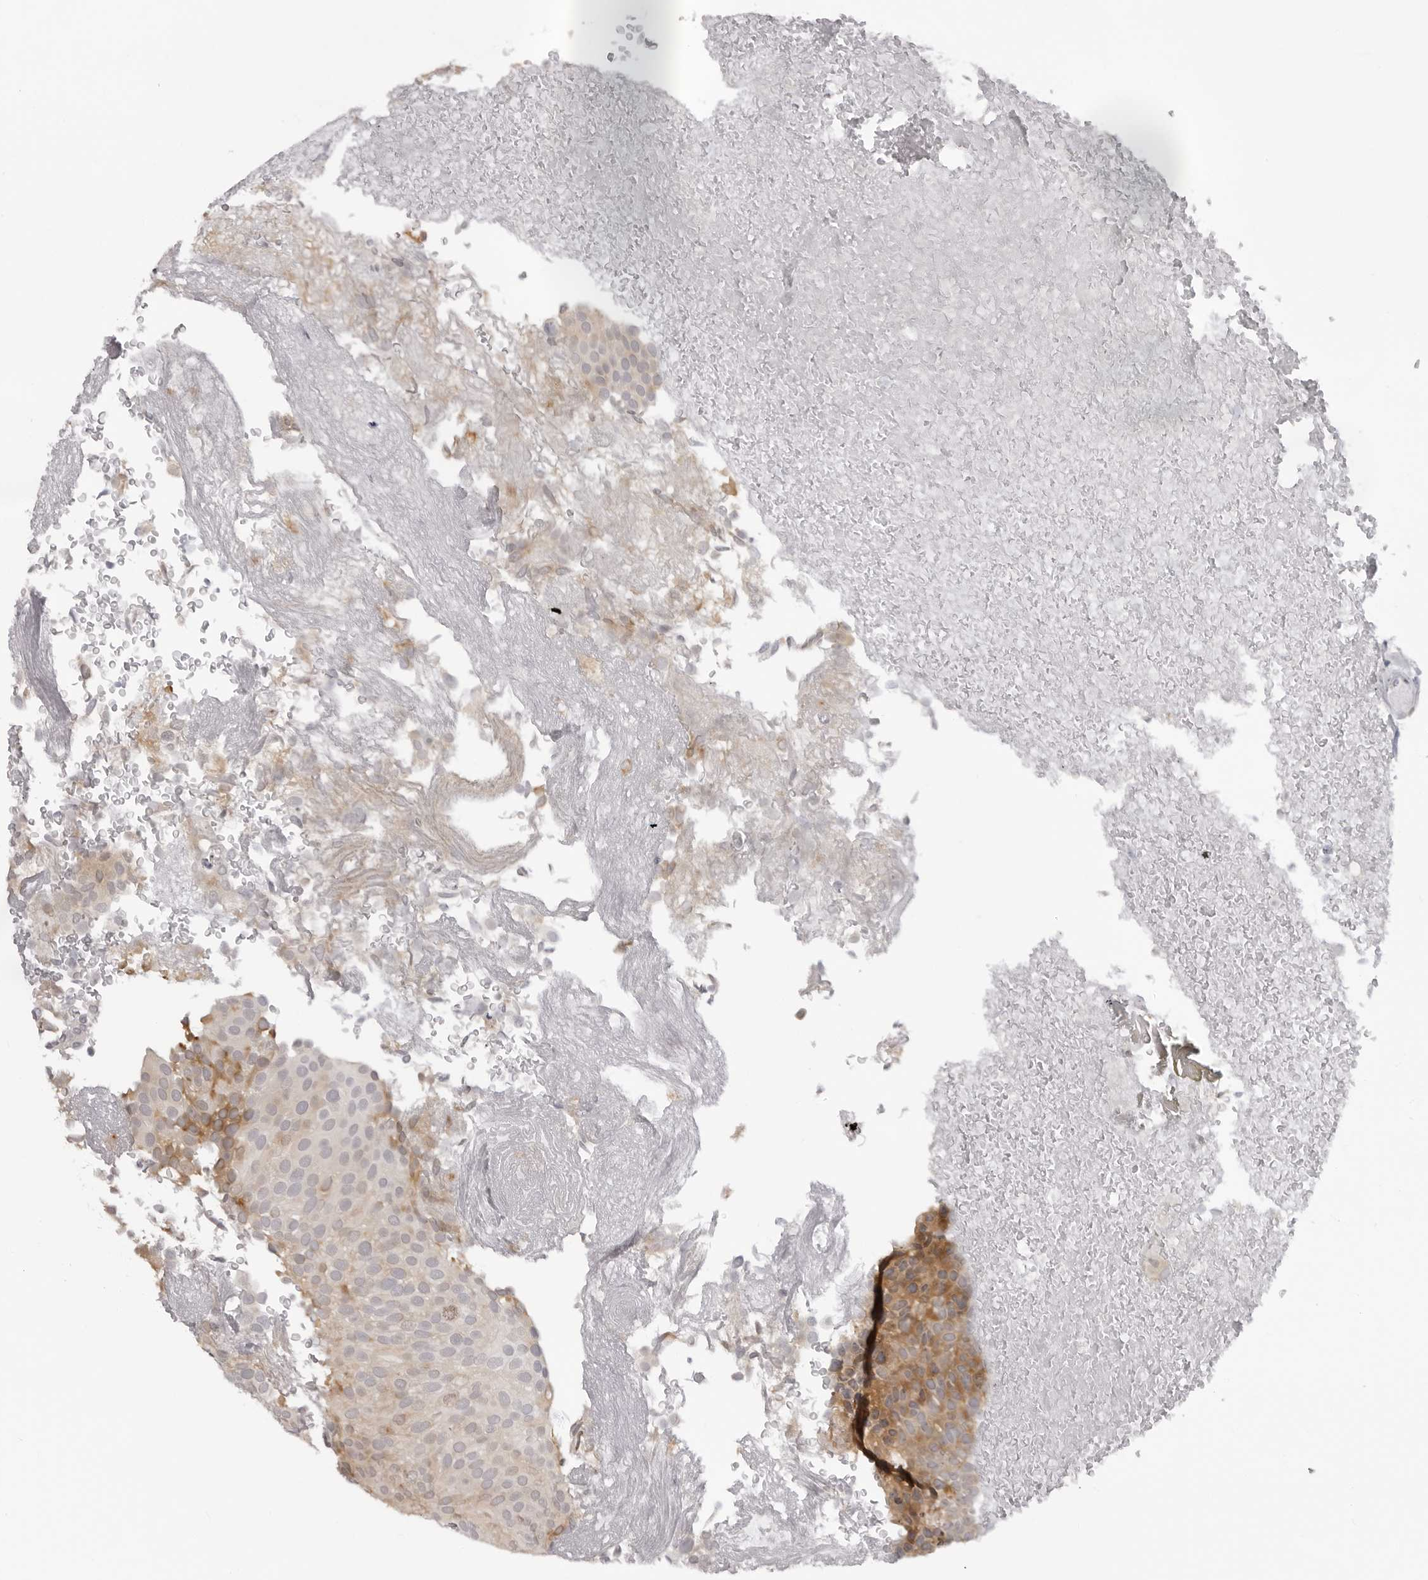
{"staining": {"intensity": "moderate", "quantity": ">75%", "location": "cytoplasmic/membranous"}, "tissue": "urothelial cancer", "cell_type": "Tumor cells", "image_type": "cancer", "snomed": [{"axis": "morphology", "description": "Urothelial carcinoma, Low grade"}, {"axis": "topography", "description": "Urinary bladder"}], "caption": "High-power microscopy captured an immunohistochemistry image of urothelial cancer, revealing moderate cytoplasmic/membranous expression in approximately >75% of tumor cells. The staining was performed using DAB (3,3'-diaminobenzidine) to visualize the protein expression in brown, while the nuclei were stained in blue with hematoxylin (Magnification: 20x).", "gene": "SRGAP2", "patient": {"sex": "male", "age": 78}}